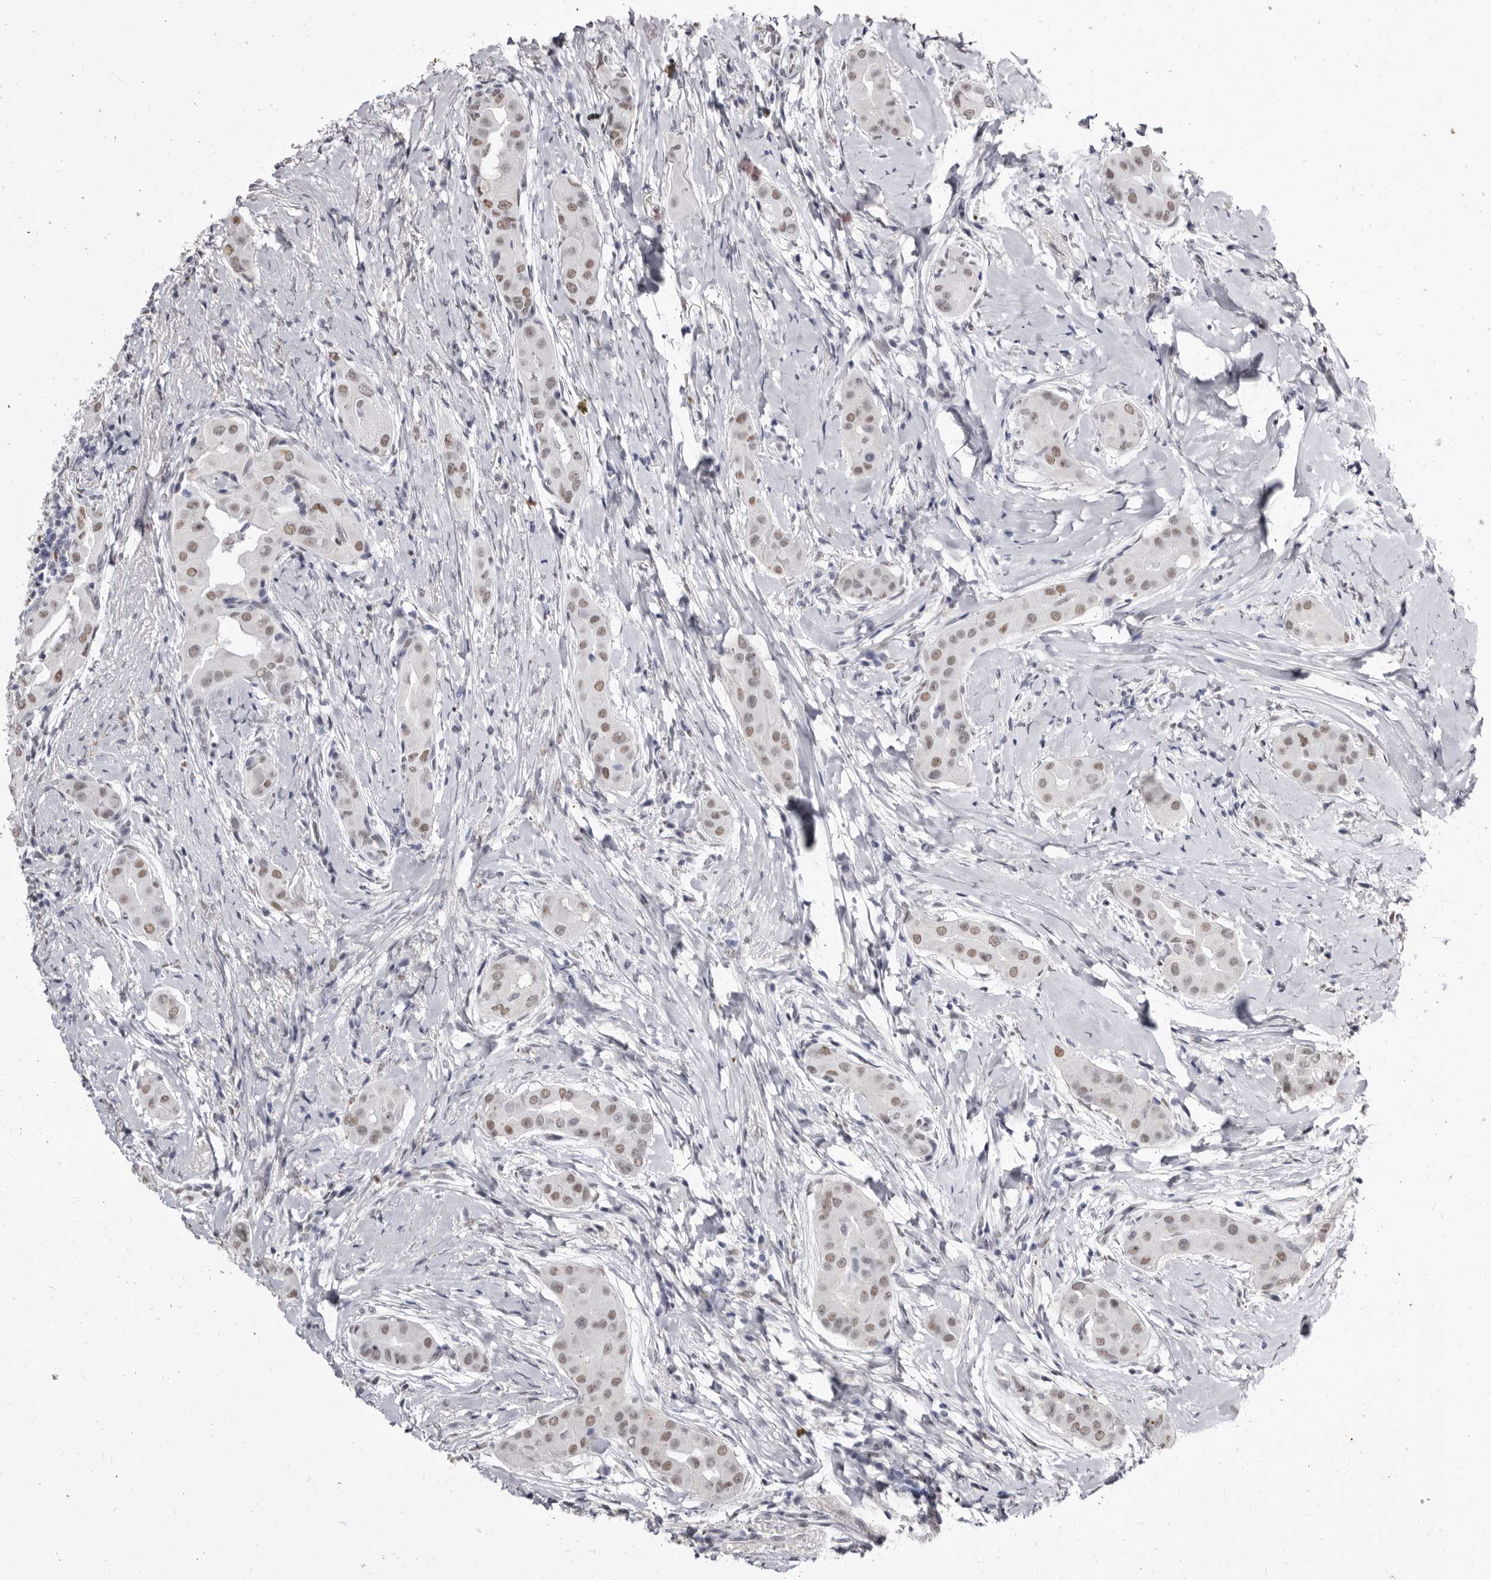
{"staining": {"intensity": "weak", "quantity": ">75%", "location": "nuclear"}, "tissue": "thyroid cancer", "cell_type": "Tumor cells", "image_type": "cancer", "snomed": [{"axis": "morphology", "description": "Papillary adenocarcinoma, NOS"}, {"axis": "topography", "description": "Thyroid gland"}], "caption": "Tumor cells display weak nuclear expression in approximately >75% of cells in papillary adenocarcinoma (thyroid). The staining is performed using DAB (3,3'-diaminobenzidine) brown chromogen to label protein expression. The nuclei are counter-stained blue using hematoxylin.", "gene": "ZNF326", "patient": {"sex": "male", "age": 33}}